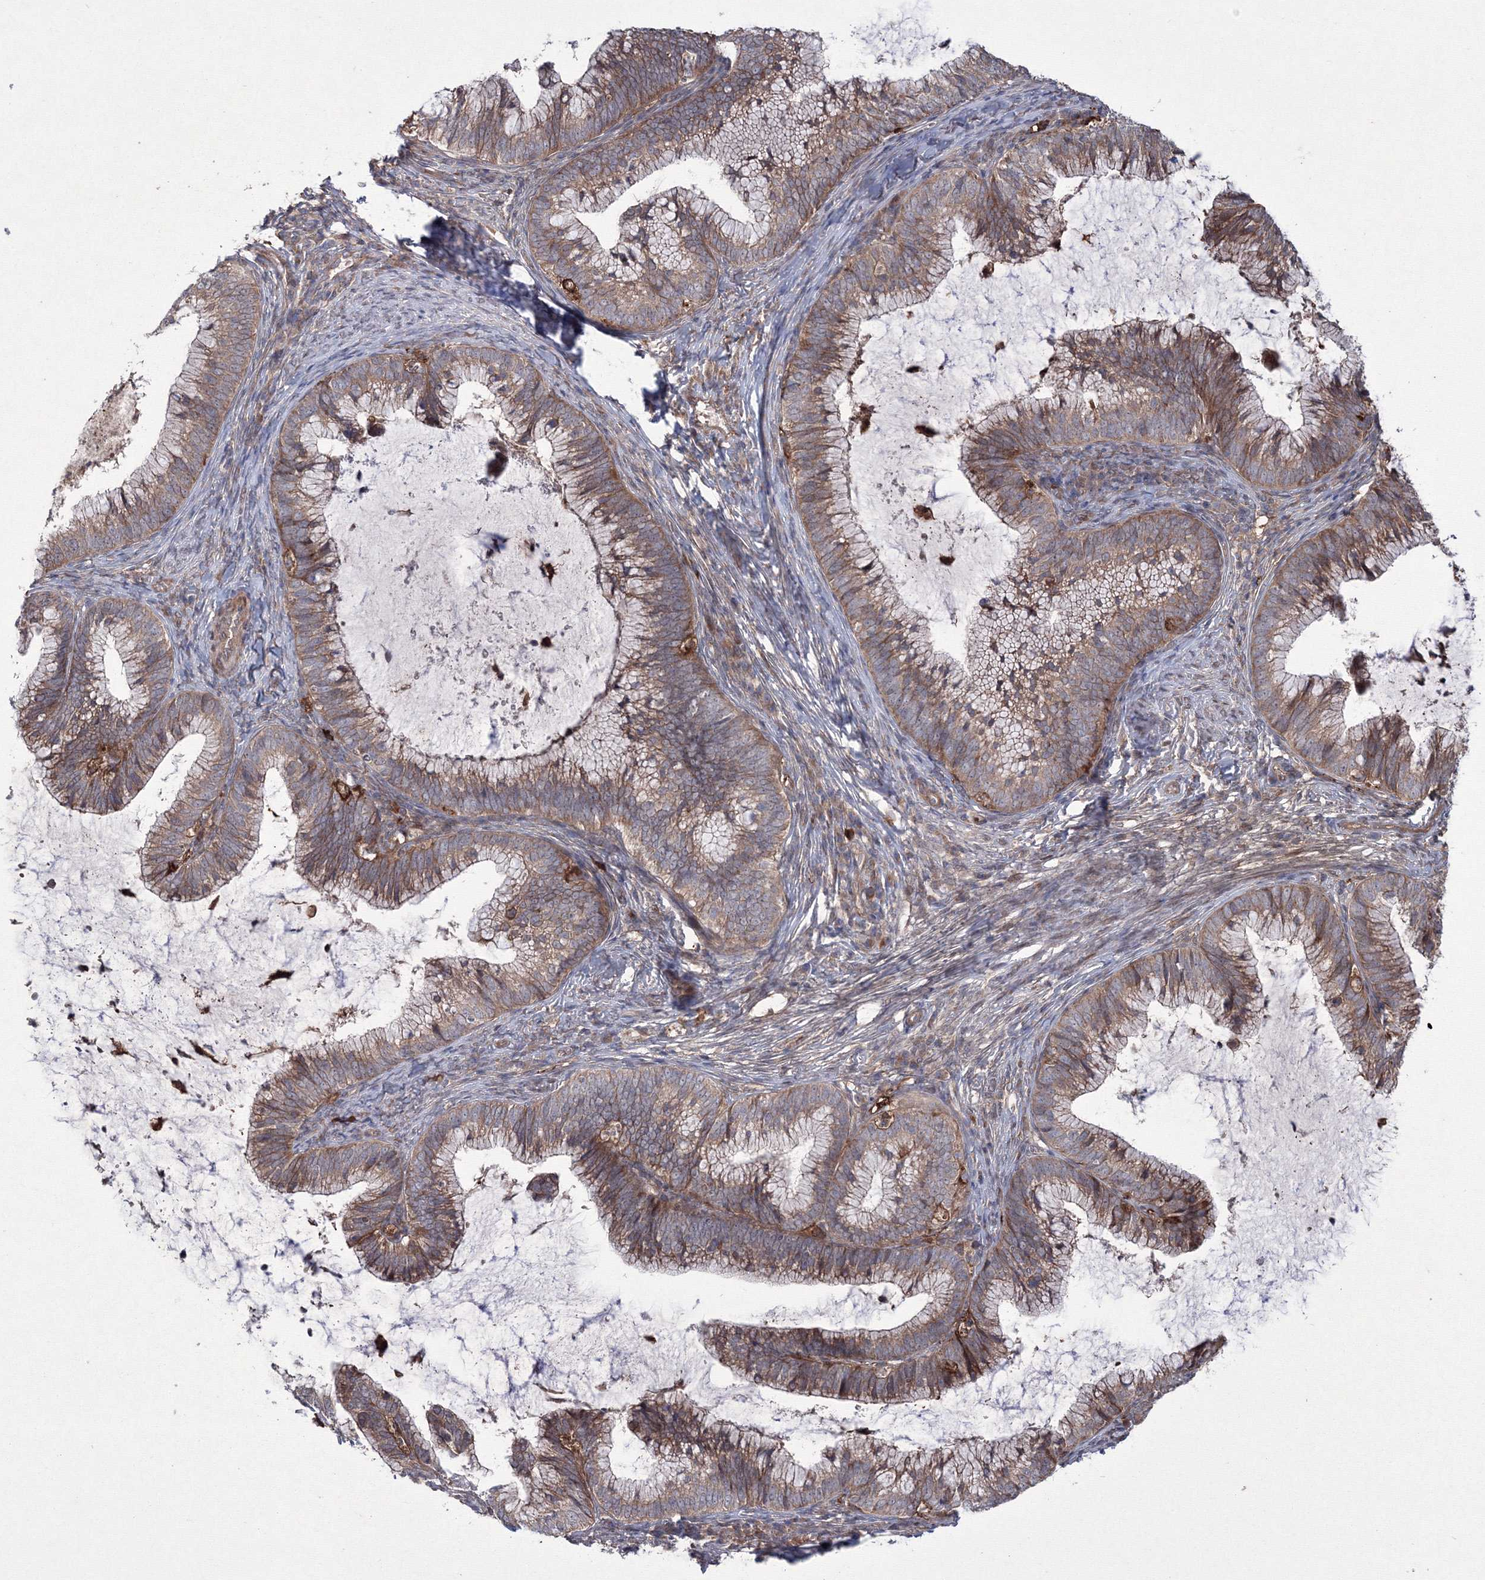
{"staining": {"intensity": "moderate", "quantity": ">75%", "location": "cytoplasmic/membranous"}, "tissue": "cervical cancer", "cell_type": "Tumor cells", "image_type": "cancer", "snomed": [{"axis": "morphology", "description": "Adenocarcinoma, NOS"}, {"axis": "topography", "description": "Cervix"}], "caption": "Immunohistochemistry micrograph of cervical cancer (adenocarcinoma) stained for a protein (brown), which displays medium levels of moderate cytoplasmic/membranous expression in approximately >75% of tumor cells.", "gene": "RANBP3L", "patient": {"sex": "female", "age": 36}}